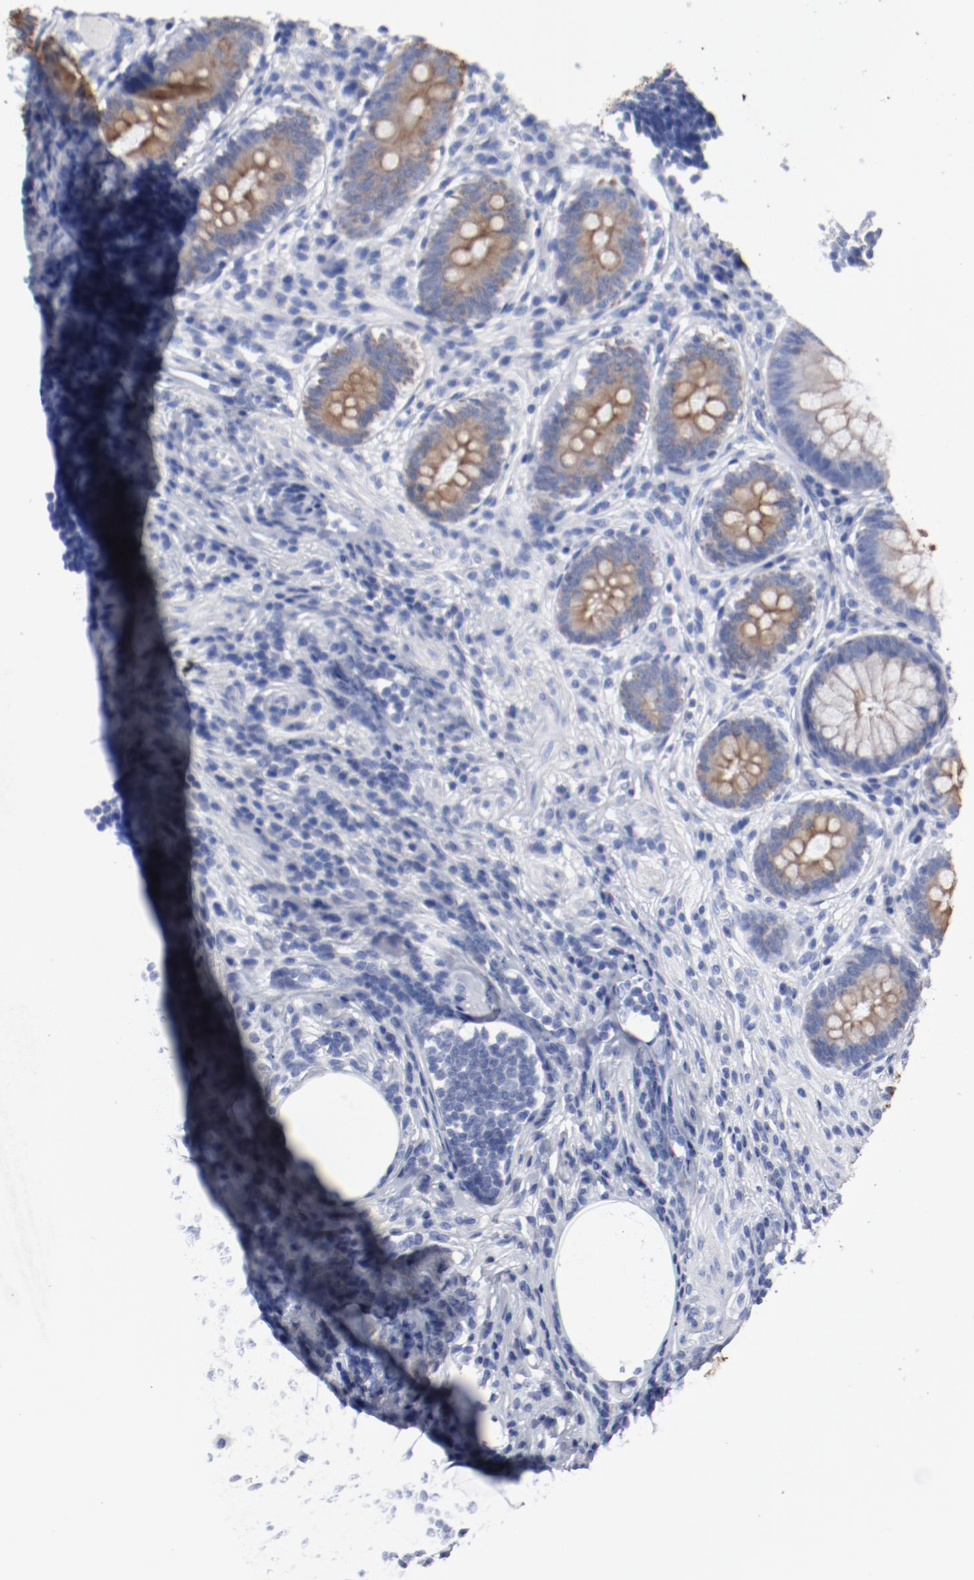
{"staining": {"intensity": "moderate", "quantity": ">75%", "location": "cytoplasmic/membranous"}, "tissue": "appendix", "cell_type": "Glandular cells", "image_type": "normal", "snomed": [{"axis": "morphology", "description": "Normal tissue, NOS"}, {"axis": "topography", "description": "Appendix"}], "caption": "This is an image of immunohistochemistry (IHC) staining of normal appendix, which shows moderate expression in the cytoplasmic/membranous of glandular cells.", "gene": "TSPAN6", "patient": {"sex": "female", "age": 50}}